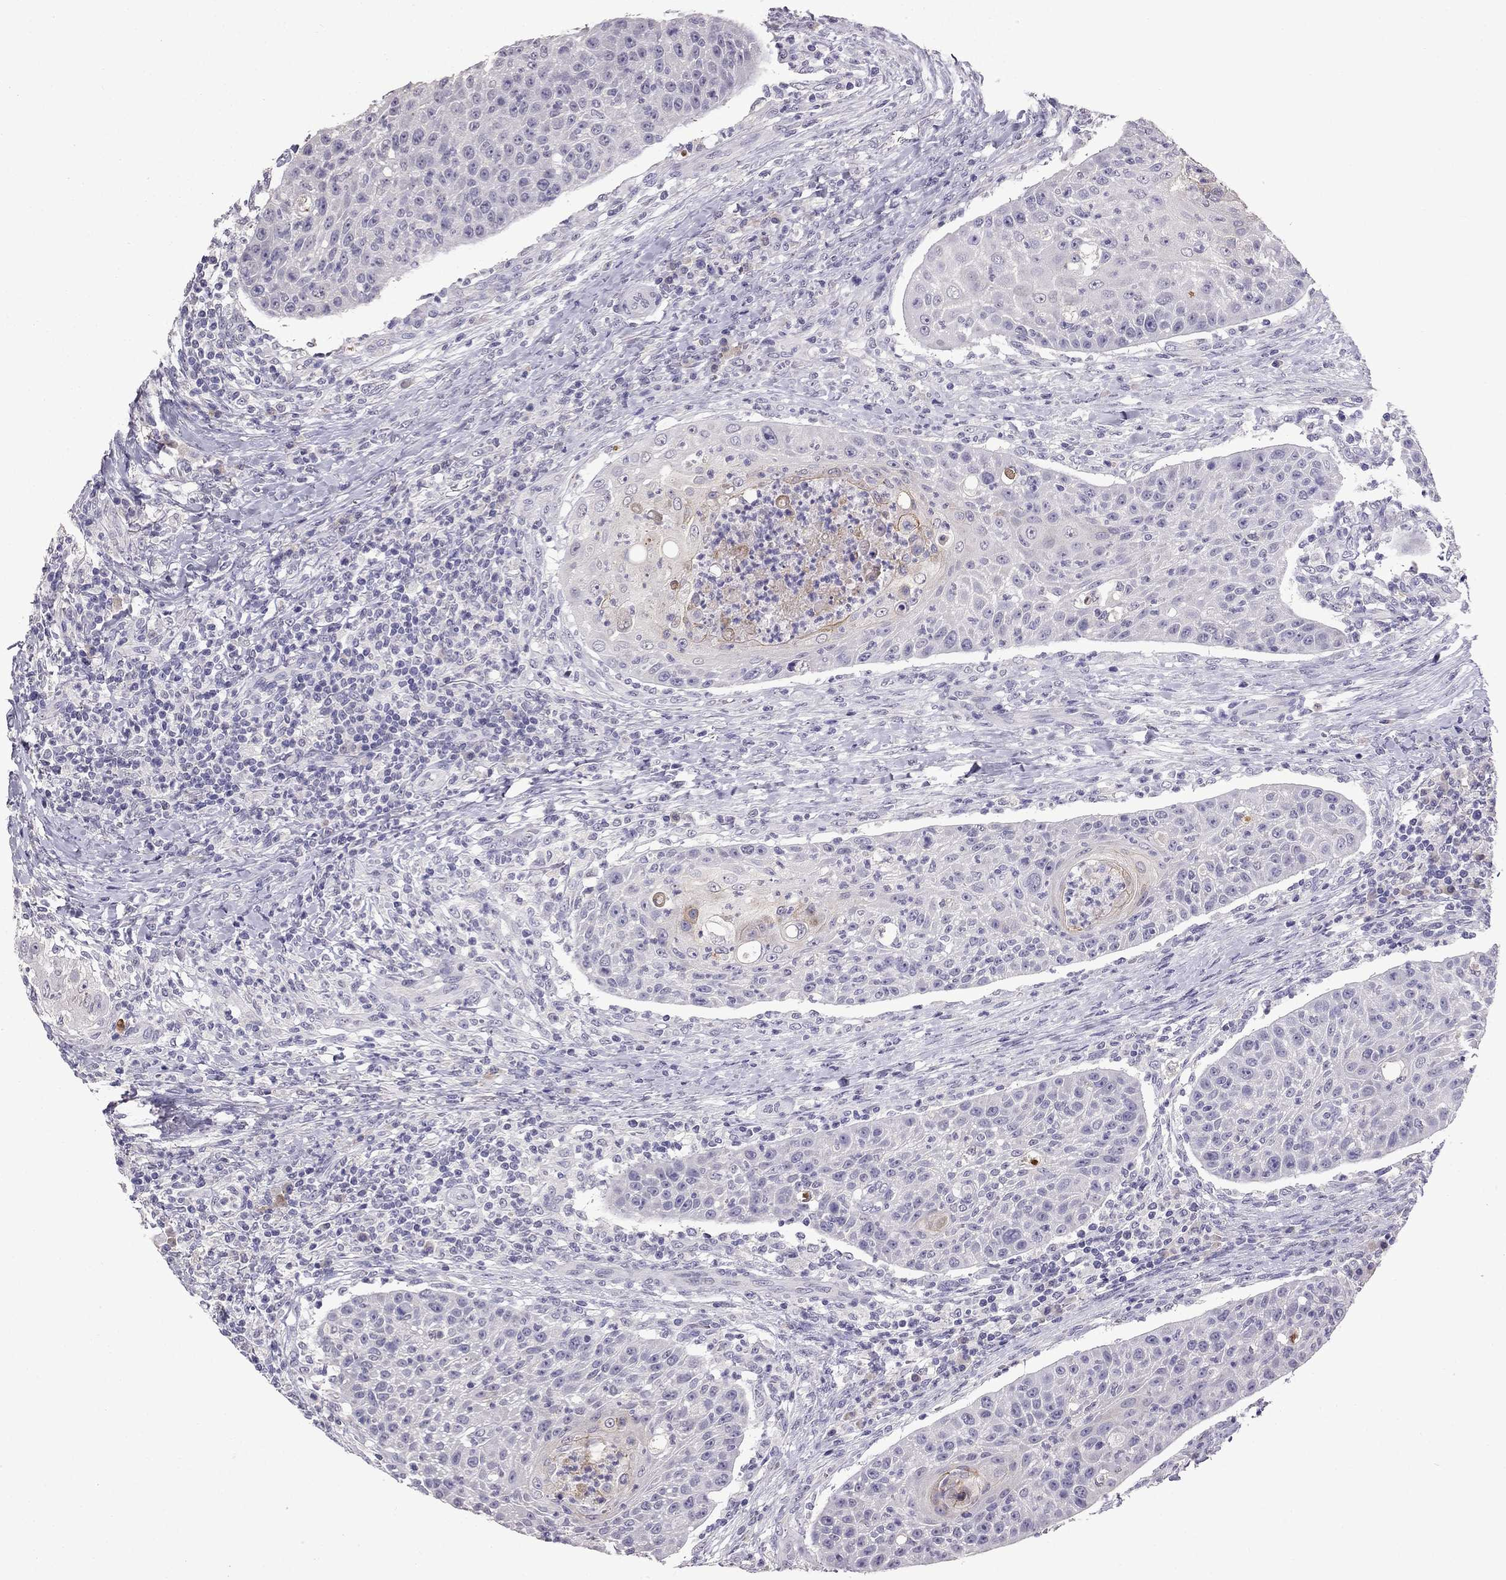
{"staining": {"intensity": "weak", "quantity": "<25%", "location": "cytoplasmic/membranous"}, "tissue": "head and neck cancer", "cell_type": "Tumor cells", "image_type": "cancer", "snomed": [{"axis": "morphology", "description": "Squamous cell carcinoma, NOS"}, {"axis": "topography", "description": "Head-Neck"}], "caption": "A photomicrograph of human head and neck squamous cell carcinoma is negative for staining in tumor cells.", "gene": "SCG5", "patient": {"sex": "male", "age": 69}}